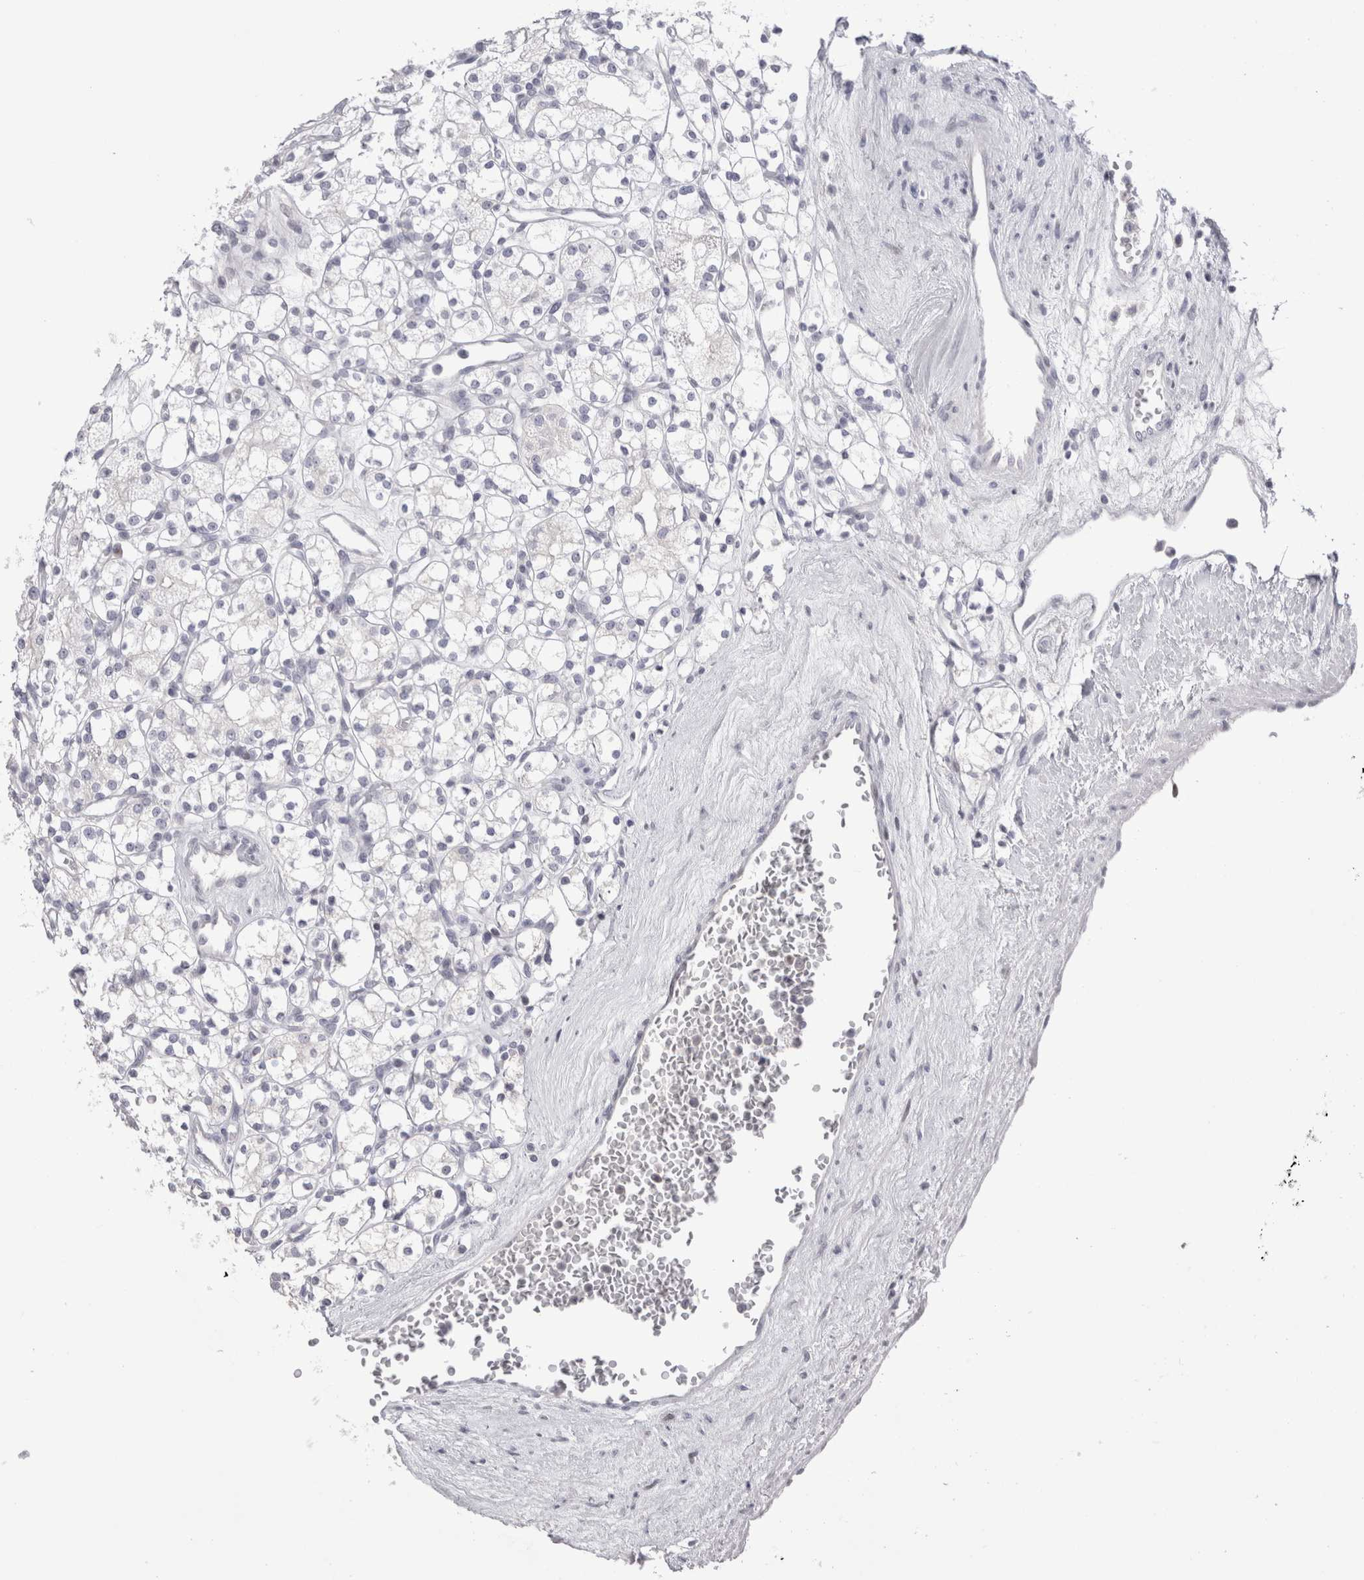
{"staining": {"intensity": "negative", "quantity": "none", "location": "none"}, "tissue": "renal cancer", "cell_type": "Tumor cells", "image_type": "cancer", "snomed": [{"axis": "morphology", "description": "Adenocarcinoma, NOS"}, {"axis": "topography", "description": "Kidney"}], "caption": "Tumor cells show no significant protein staining in renal cancer.", "gene": "FNDC8", "patient": {"sex": "male", "age": 77}}